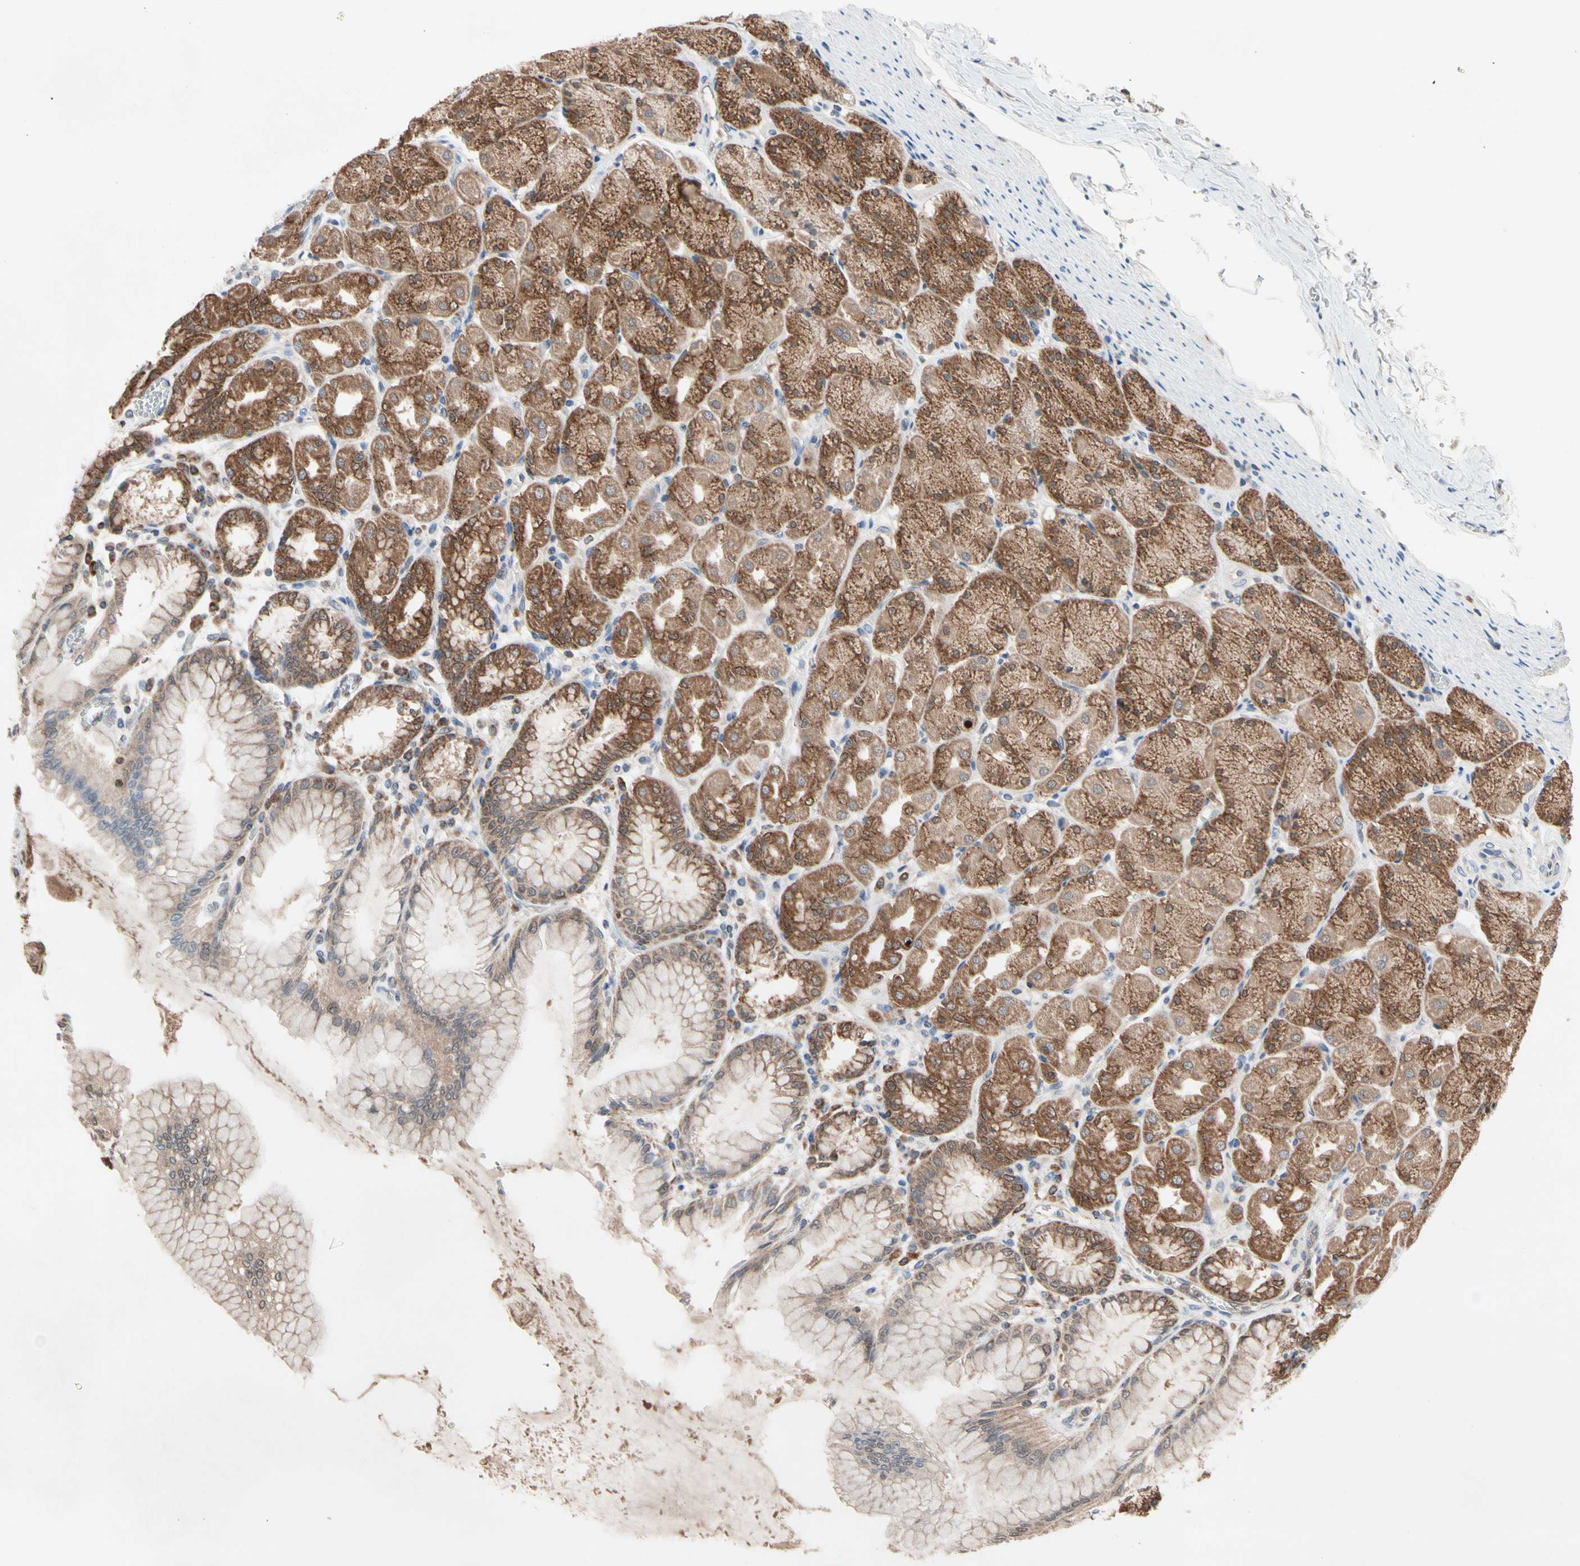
{"staining": {"intensity": "strong", "quantity": ">75%", "location": "cytoplasmic/membranous"}, "tissue": "stomach", "cell_type": "Glandular cells", "image_type": "normal", "snomed": [{"axis": "morphology", "description": "Normal tissue, NOS"}, {"axis": "topography", "description": "Stomach, upper"}], "caption": "Brown immunohistochemical staining in benign stomach shows strong cytoplasmic/membranous expression in approximately >75% of glandular cells.", "gene": "MTHFS", "patient": {"sex": "female", "age": 56}}